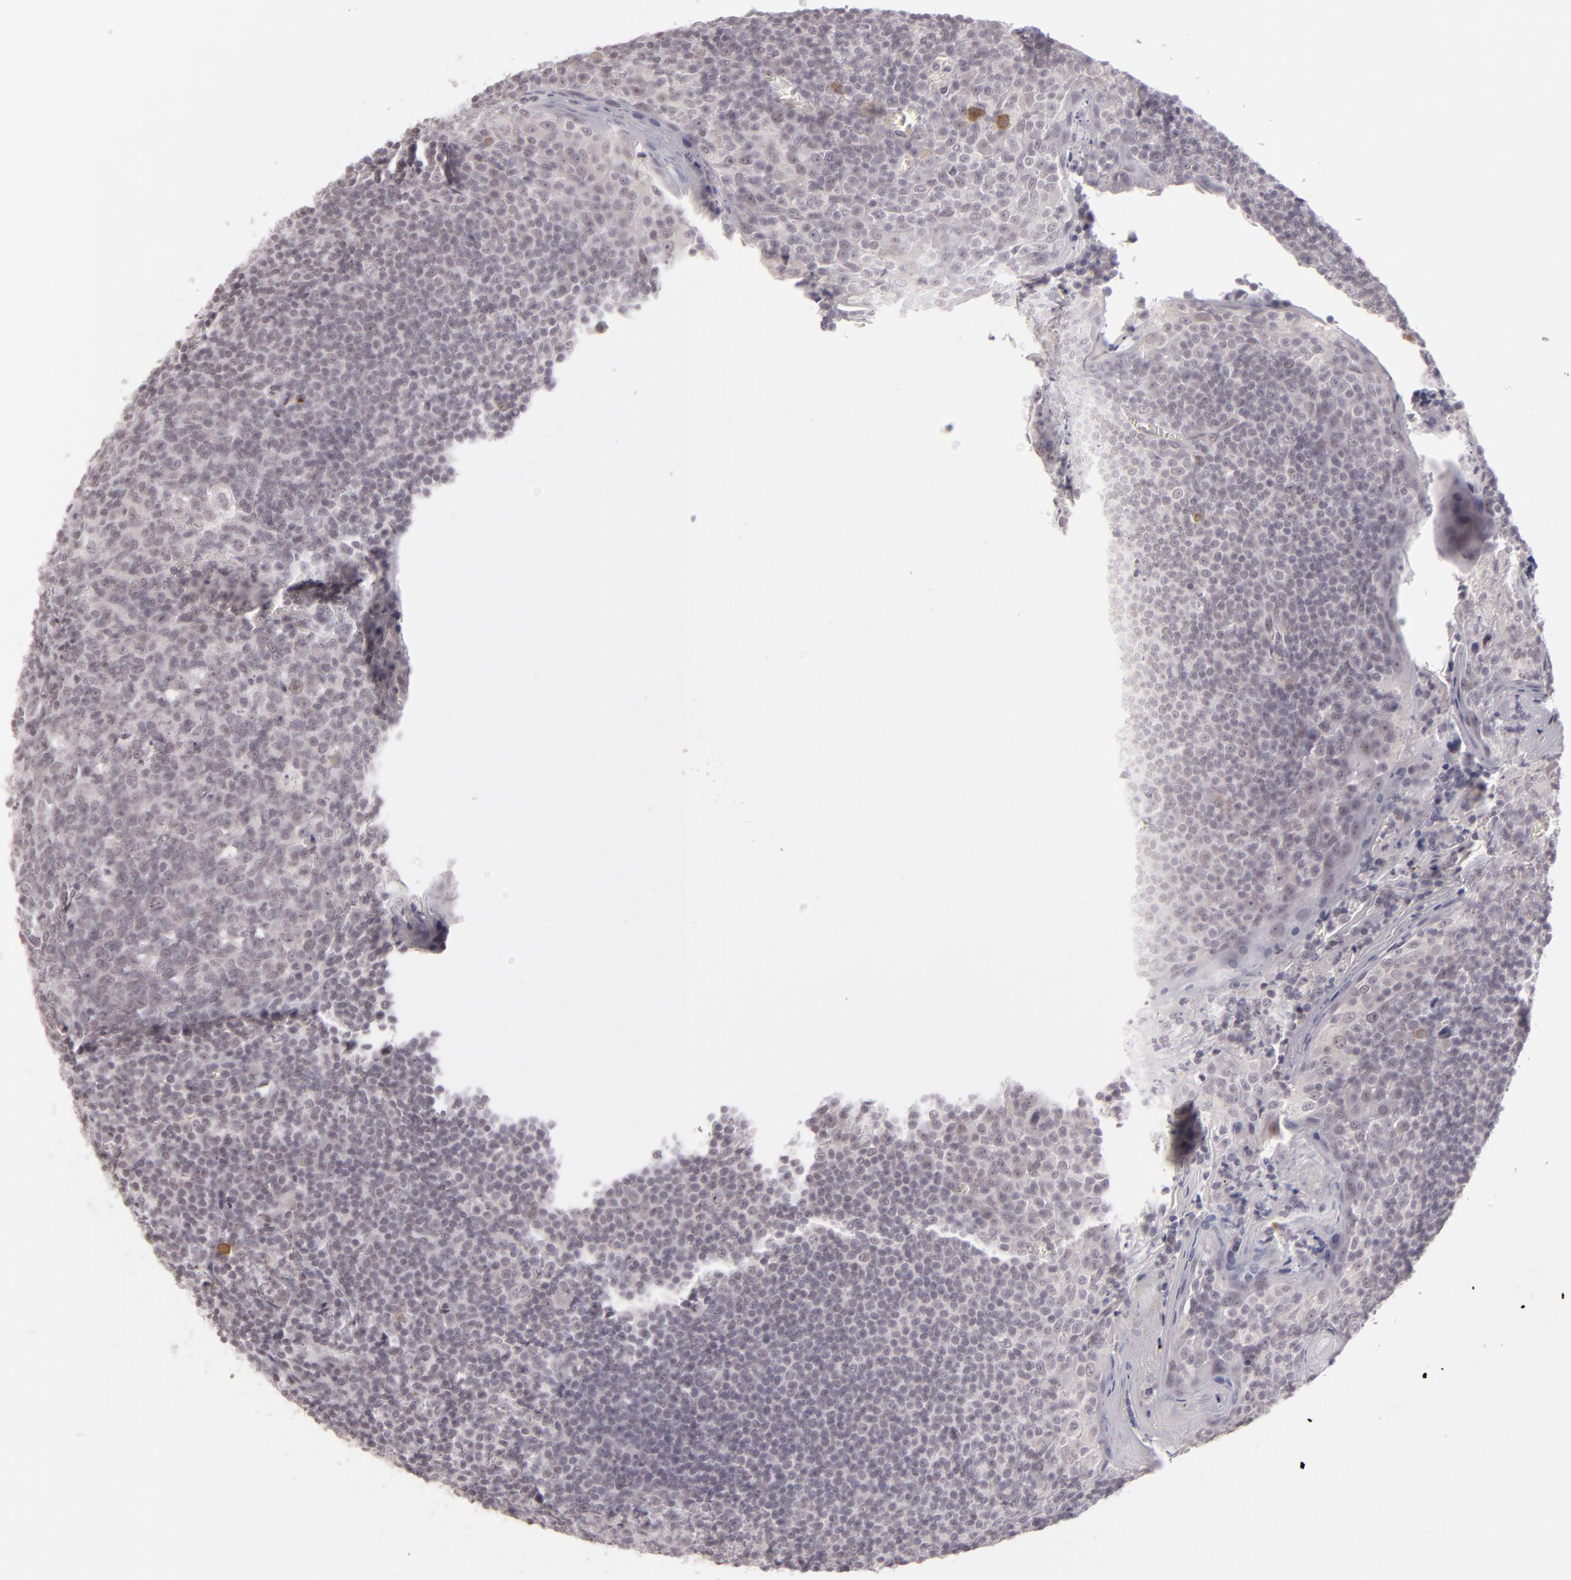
{"staining": {"intensity": "weak", "quantity": "<25%", "location": "nuclear"}, "tissue": "tonsil", "cell_type": "Germinal center cells", "image_type": "normal", "snomed": [{"axis": "morphology", "description": "Normal tissue, NOS"}, {"axis": "topography", "description": "Tonsil"}], "caption": "The image reveals no significant staining in germinal center cells of tonsil. Nuclei are stained in blue.", "gene": "ZNF205", "patient": {"sex": "male", "age": 31}}